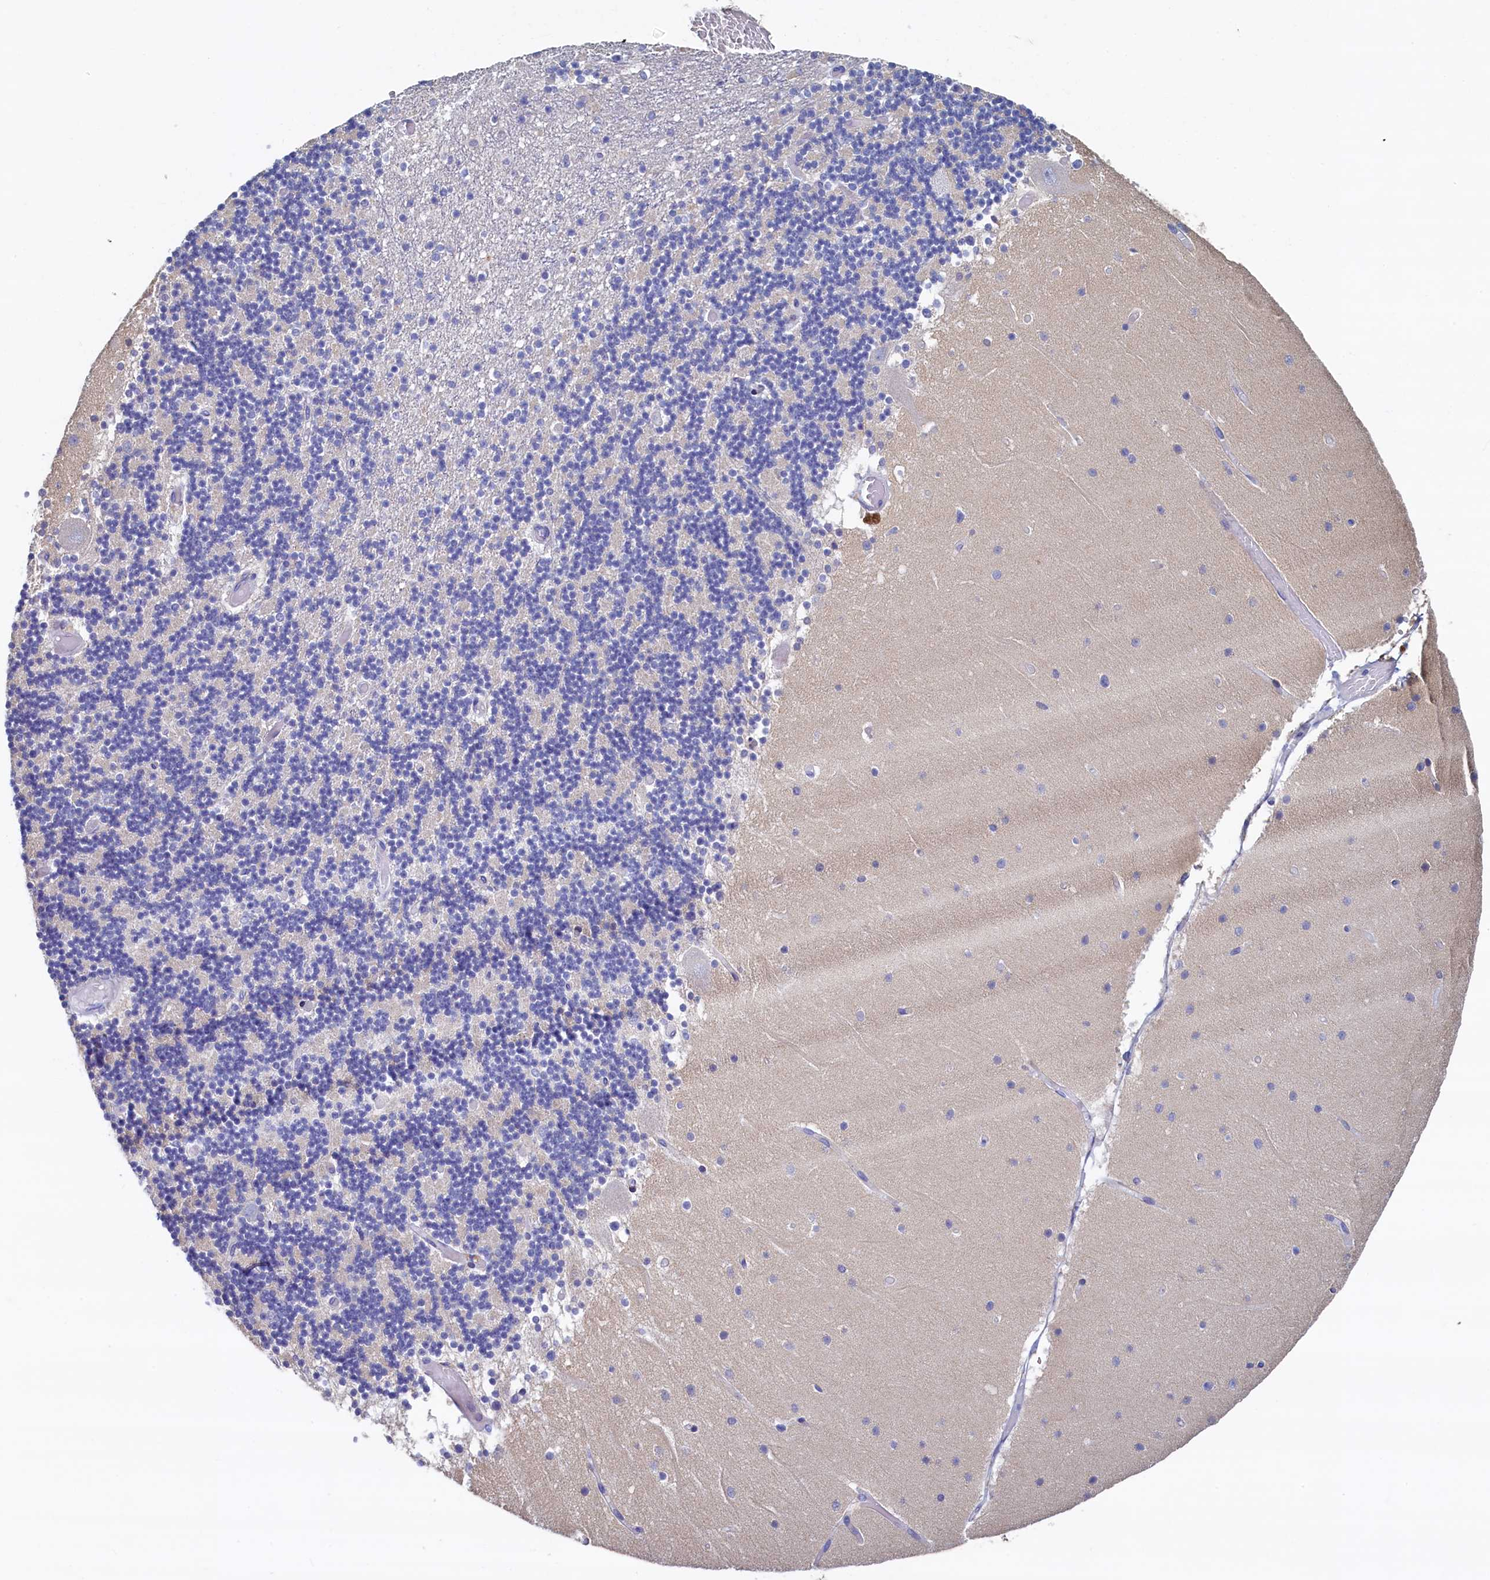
{"staining": {"intensity": "negative", "quantity": "none", "location": "none"}, "tissue": "cerebellum", "cell_type": "Cells in granular layer", "image_type": "normal", "snomed": [{"axis": "morphology", "description": "Normal tissue, NOS"}, {"axis": "topography", "description": "Cerebellum"}], "caption": "This is a micrograph of IHC staining of normal cerebellum, which shows no positivity in cells in granular layer.", "gene": "CBLIF", "patient": {"sex": "female", "age": 28}}